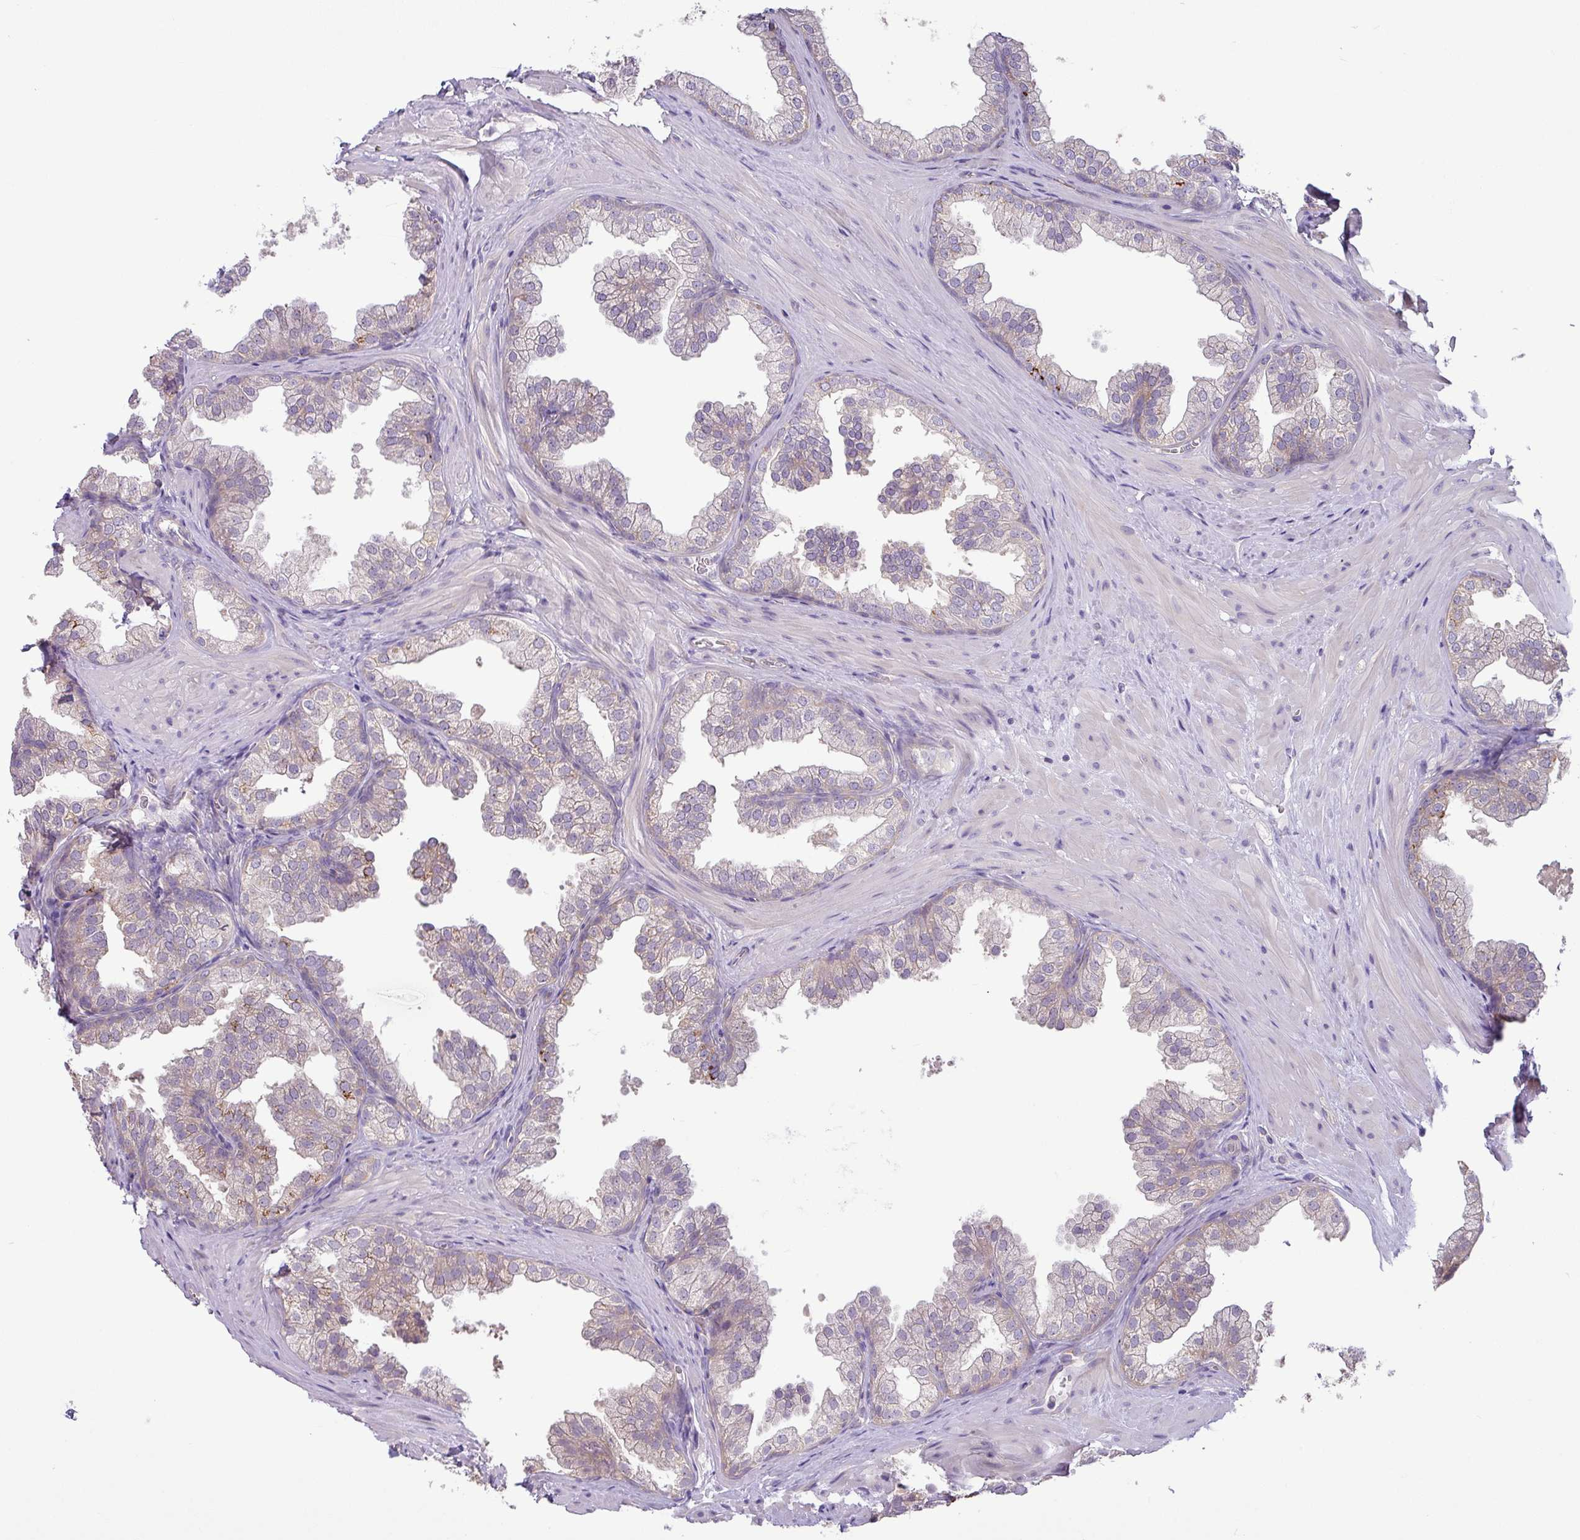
{"staining": {"intensity": "strong", "quantity": "<25%", "location": "cytoplasmic/membranous"}, "tissue": "prostate", "cell_type": "Glandular cells", "image_type": "normal", "snomed": [{"axis": "morphology", "description": "Normal tissue, NOS"}, {"axis": "topography", "description": "Prostate"}], "caption": "High-magnification brightfield microscopy of benign prostate stained with DAB (3,3'-diaminobenzidine) (brown) and counterstained with hematoxylin (blue). glandular cells exhibit strong cytoplasmic/membranous positivity is identified in about<25% of cells.", "gene": "GALNT12", "patient": {"sex": "male", "age": 37}}